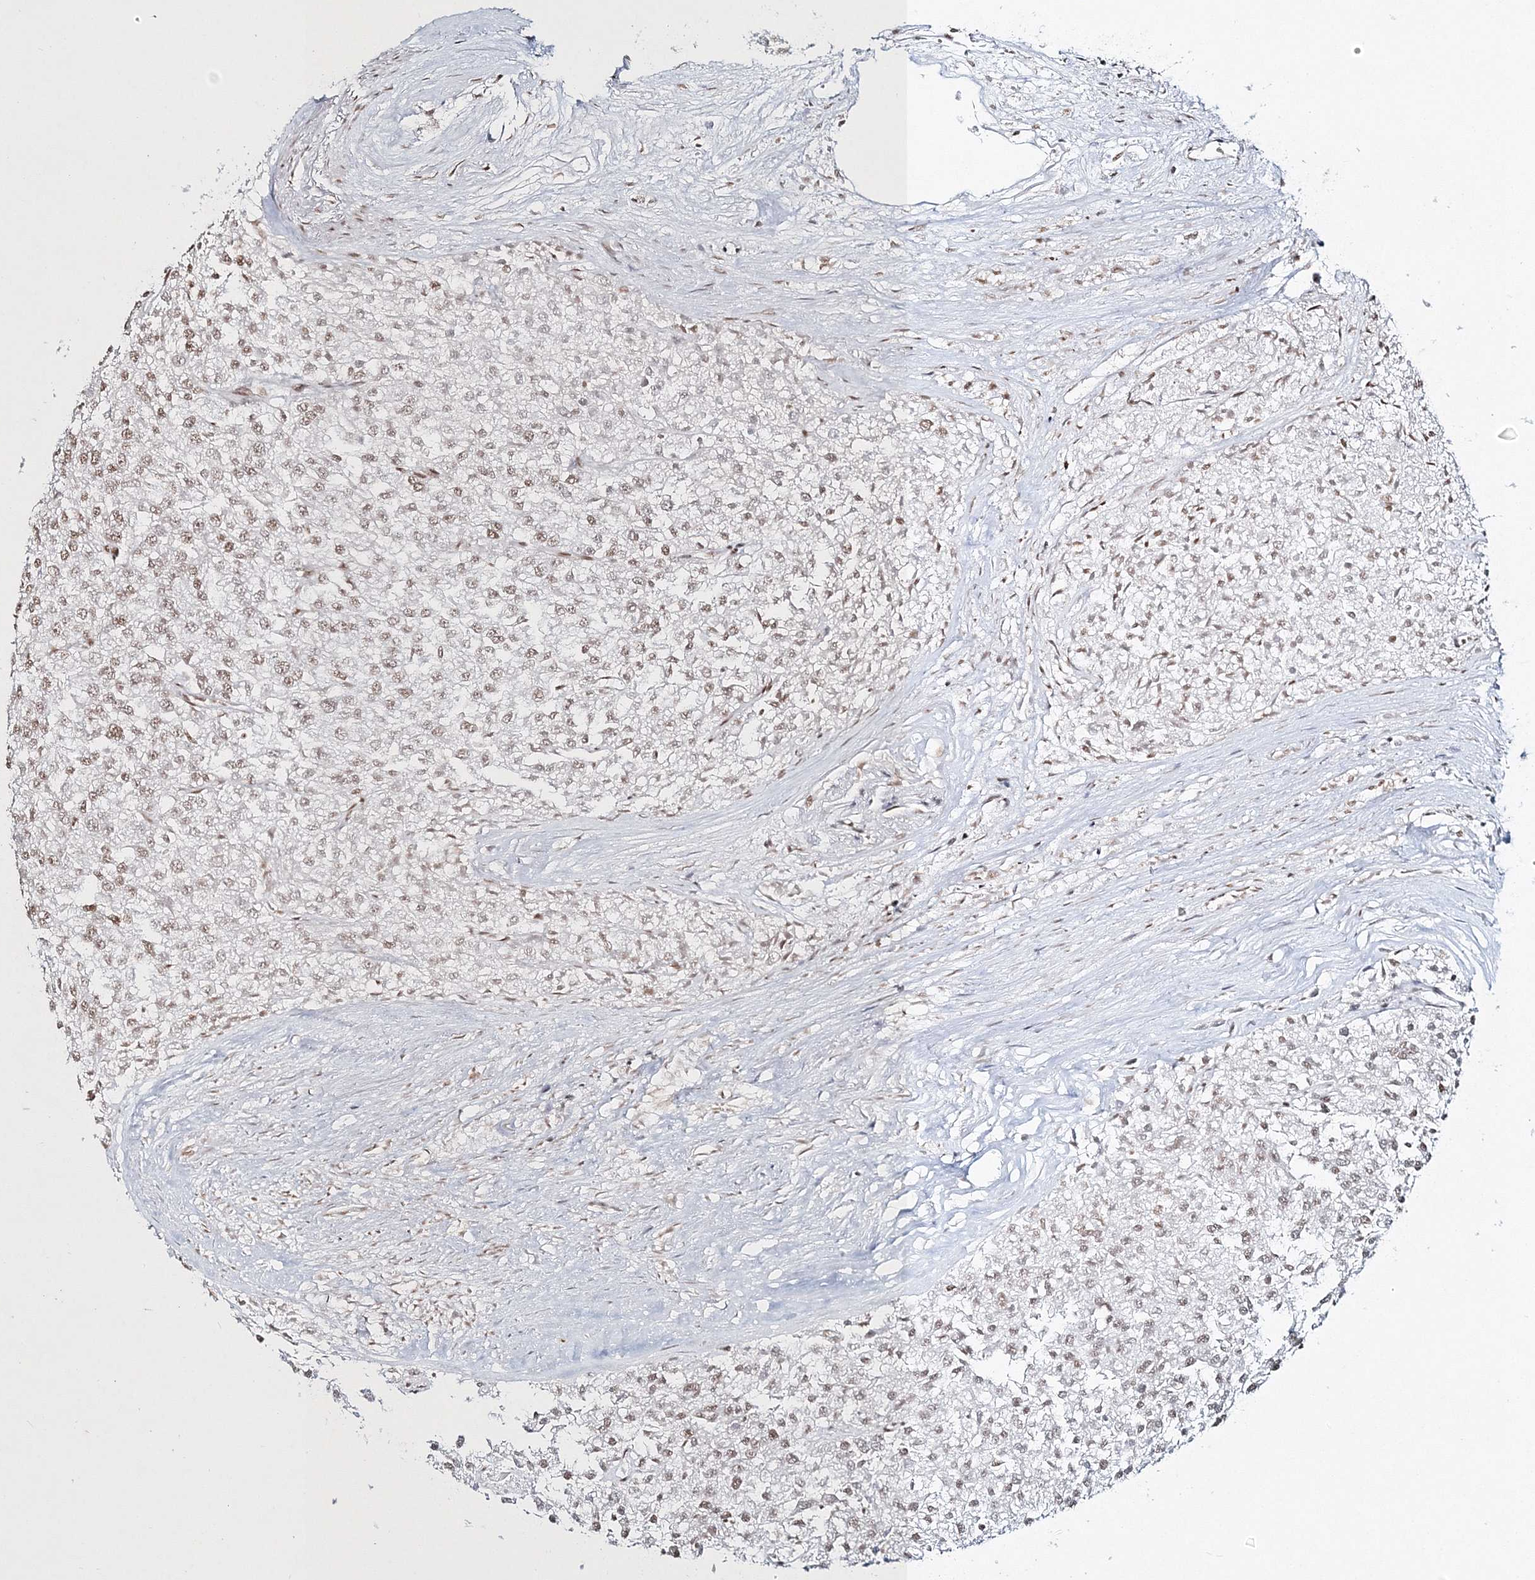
{"staining": {"intensity": "weak", "quantity": "25%-75%", "location": "nuclear"}, "tissue": "renal cancer", "cell_type": "Tumor cells", "image_type": "cancer", "snomed": [{"axis": "morphology", "description": "Adenocarcinoma, NOS"}, {"axis": "topography", "description": "Kidney"}], "caption": "About 25%-75% of tumor cells in human renal cancer (adenocarcinoma) display weak nuclear protein expression as visualized by brown immunohistochemical staining.", "gene": "QRICH1", "patient": {"sex": "female", "age": 54}}